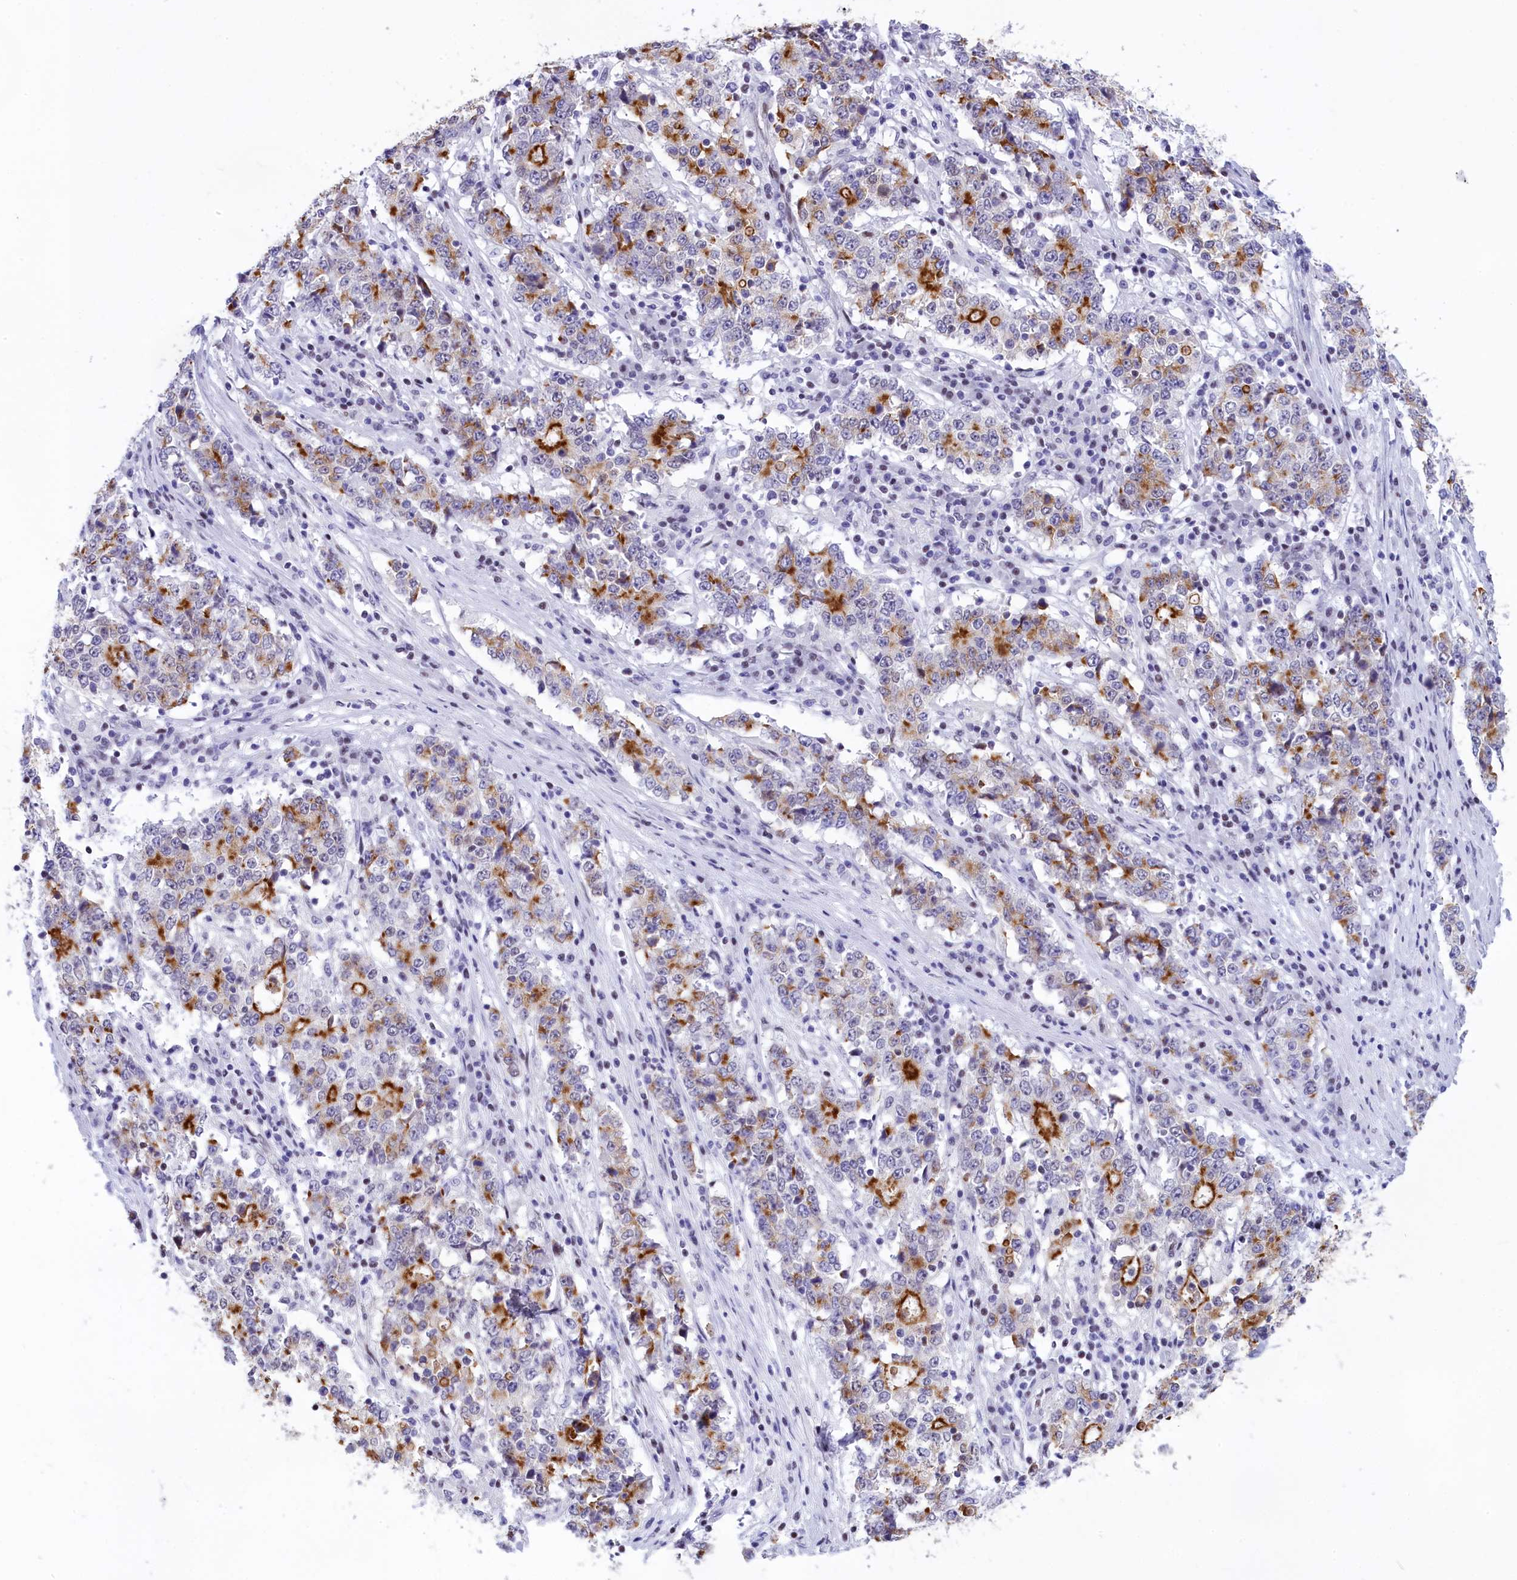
{"staining": {"intensity": "strong", "quantity": "25%-75%", "location": "cytoplasmic/membranous"}, "tissue": "stomach cancer", "cell_type": "Tumor cells", "image_type": "cancer", "snomed": [{"axis": "morphology", "description": "Adenocarcinoma, NOS"}, {"axis": "topography", "description": "Stomach"}], "caption": "The immunohistochemical stain labels strong cytoplasmic/membranous positivity in tumor cells of stomach adenocarcinoma tissue.", "gene": "SPIRE2", "patient": {"sex": "male", "age": 59}}